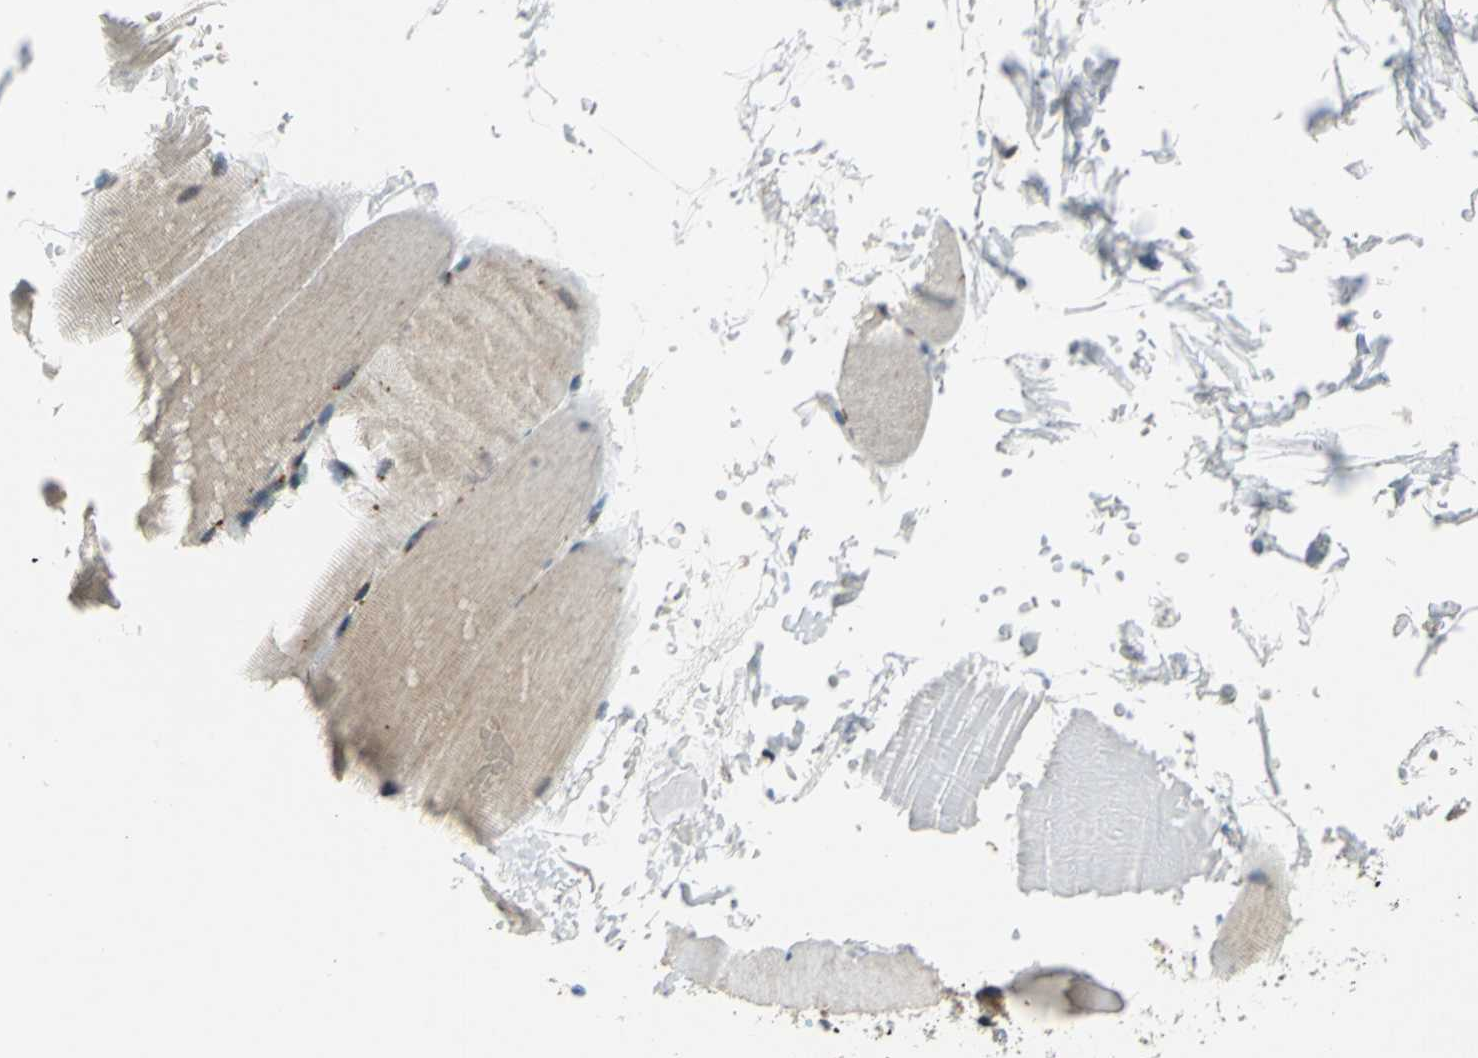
{"staining": {"intensity": "negative", "quantity": "none", "location": "none"}, "tissue": "skeletal muscle", "cell_type": "Myocytes", "image_type": "normal", "snomed": [{"axis": "morphology", "description": "Normal tissue, NOS"}, {"axis": "topography", "description": "Skeletal muscle"}, {"axis": "topography", "description": "Parathyroid gland"}], "caption": "Immunohistochemistry photomicrograph of benign human skeletal muscle stained for a protein (brown), which shows no expression in myocytes. (Brightfield microscopy of DAB (3,3'-diaminobenzidine) IHC at high magnification).", "gene": "PIN1", "patient": {"sex": "female", "age": 37}}